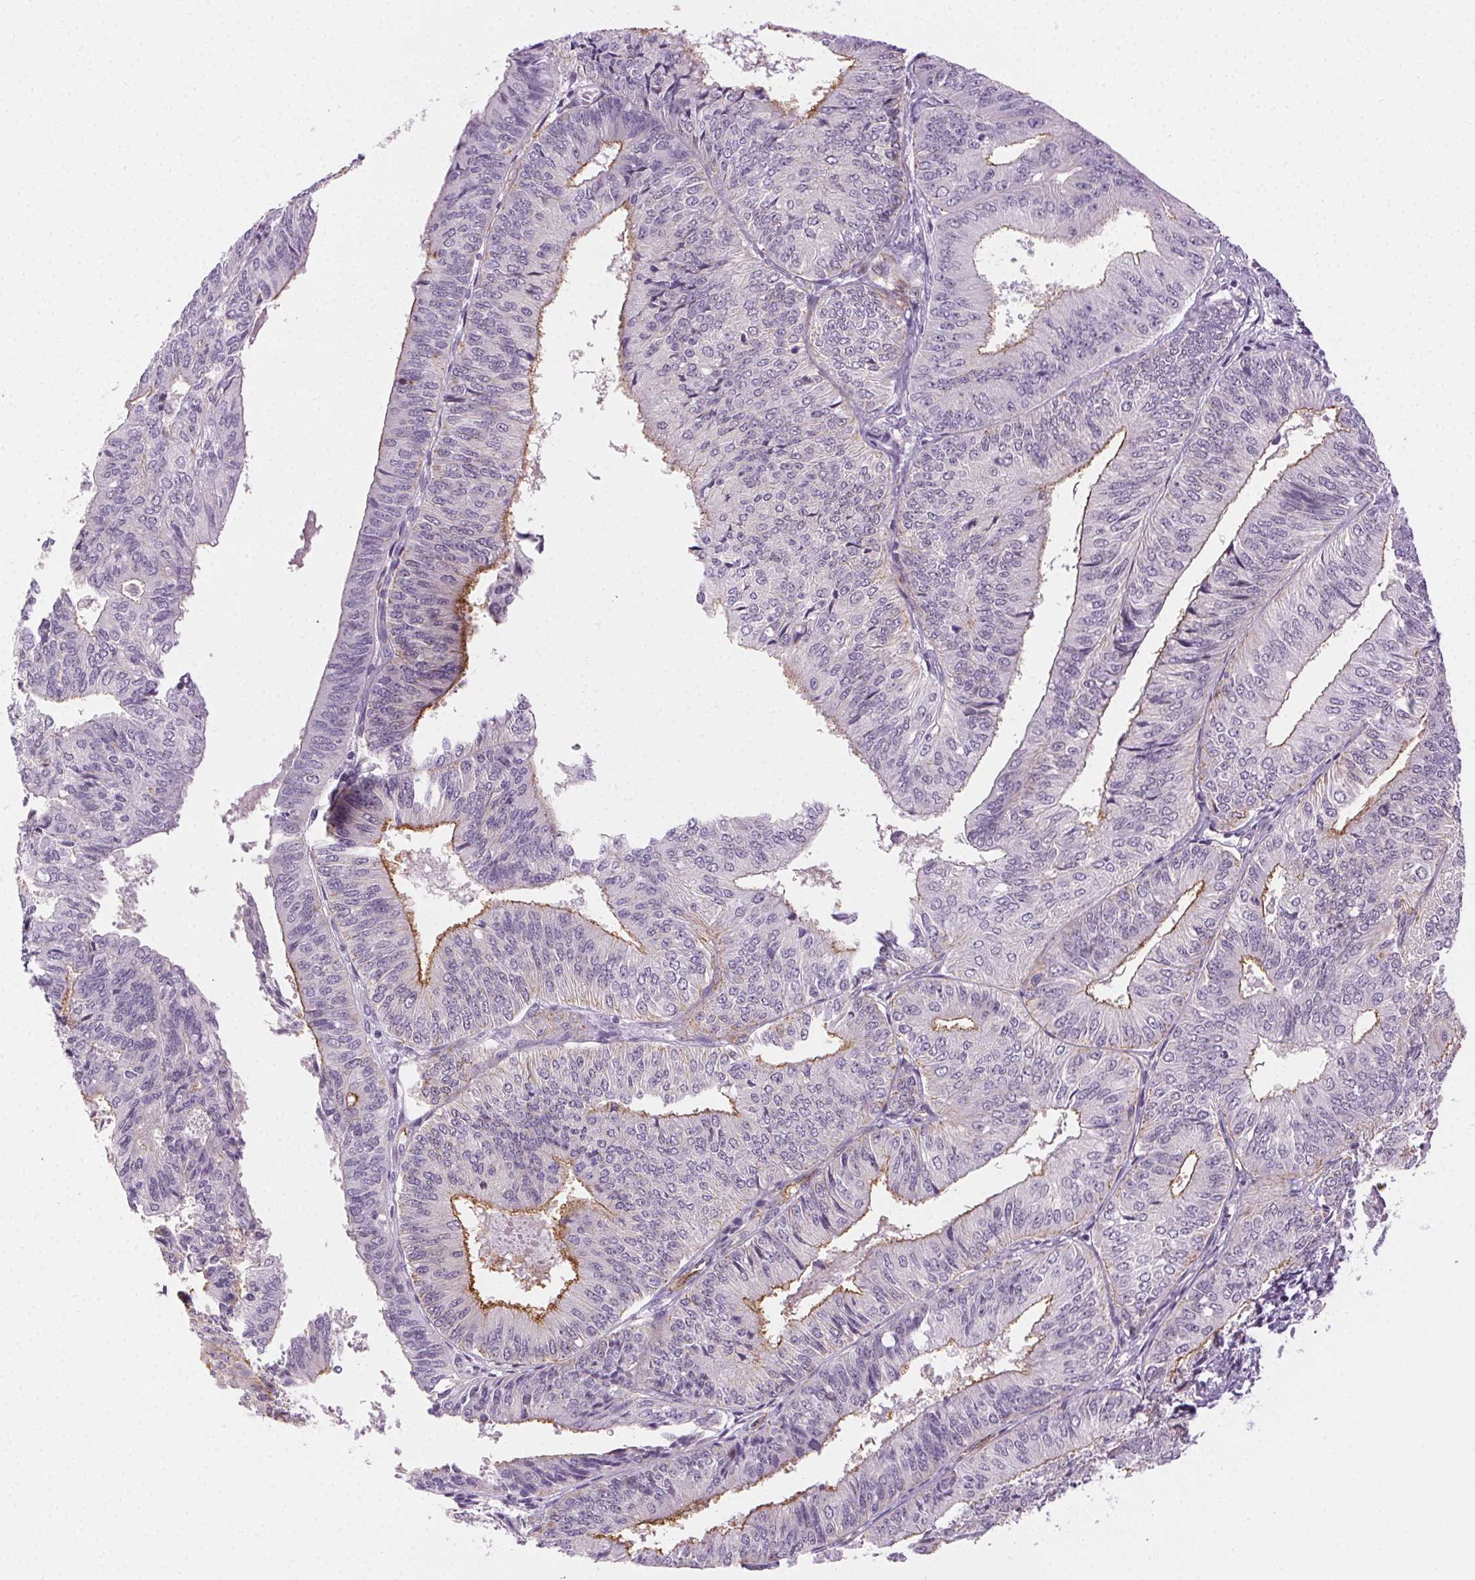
{"staining": {"intensity": "moderate", "quantity": "25%-75%", "location": "cytoplasmic/membranous"}, "tissue": "endometrial cancer", "cell_type": "Tumor cells", "image_type": "cancer", "snomed": [{"axis": "morphology", "description": "Adenocarcinoma, NOS"}, {"axis": "topography", "description": "Endometrium"}], "caption": "Endometrial adenocarcinoma tissue exhibits moderate cytoplasmic/membranous staining in about 25%-75% of tumor cells, visualized by immunohistochemistry.", "gene": "AIF1L", "patient": {"sex": "female", "age": 58}}